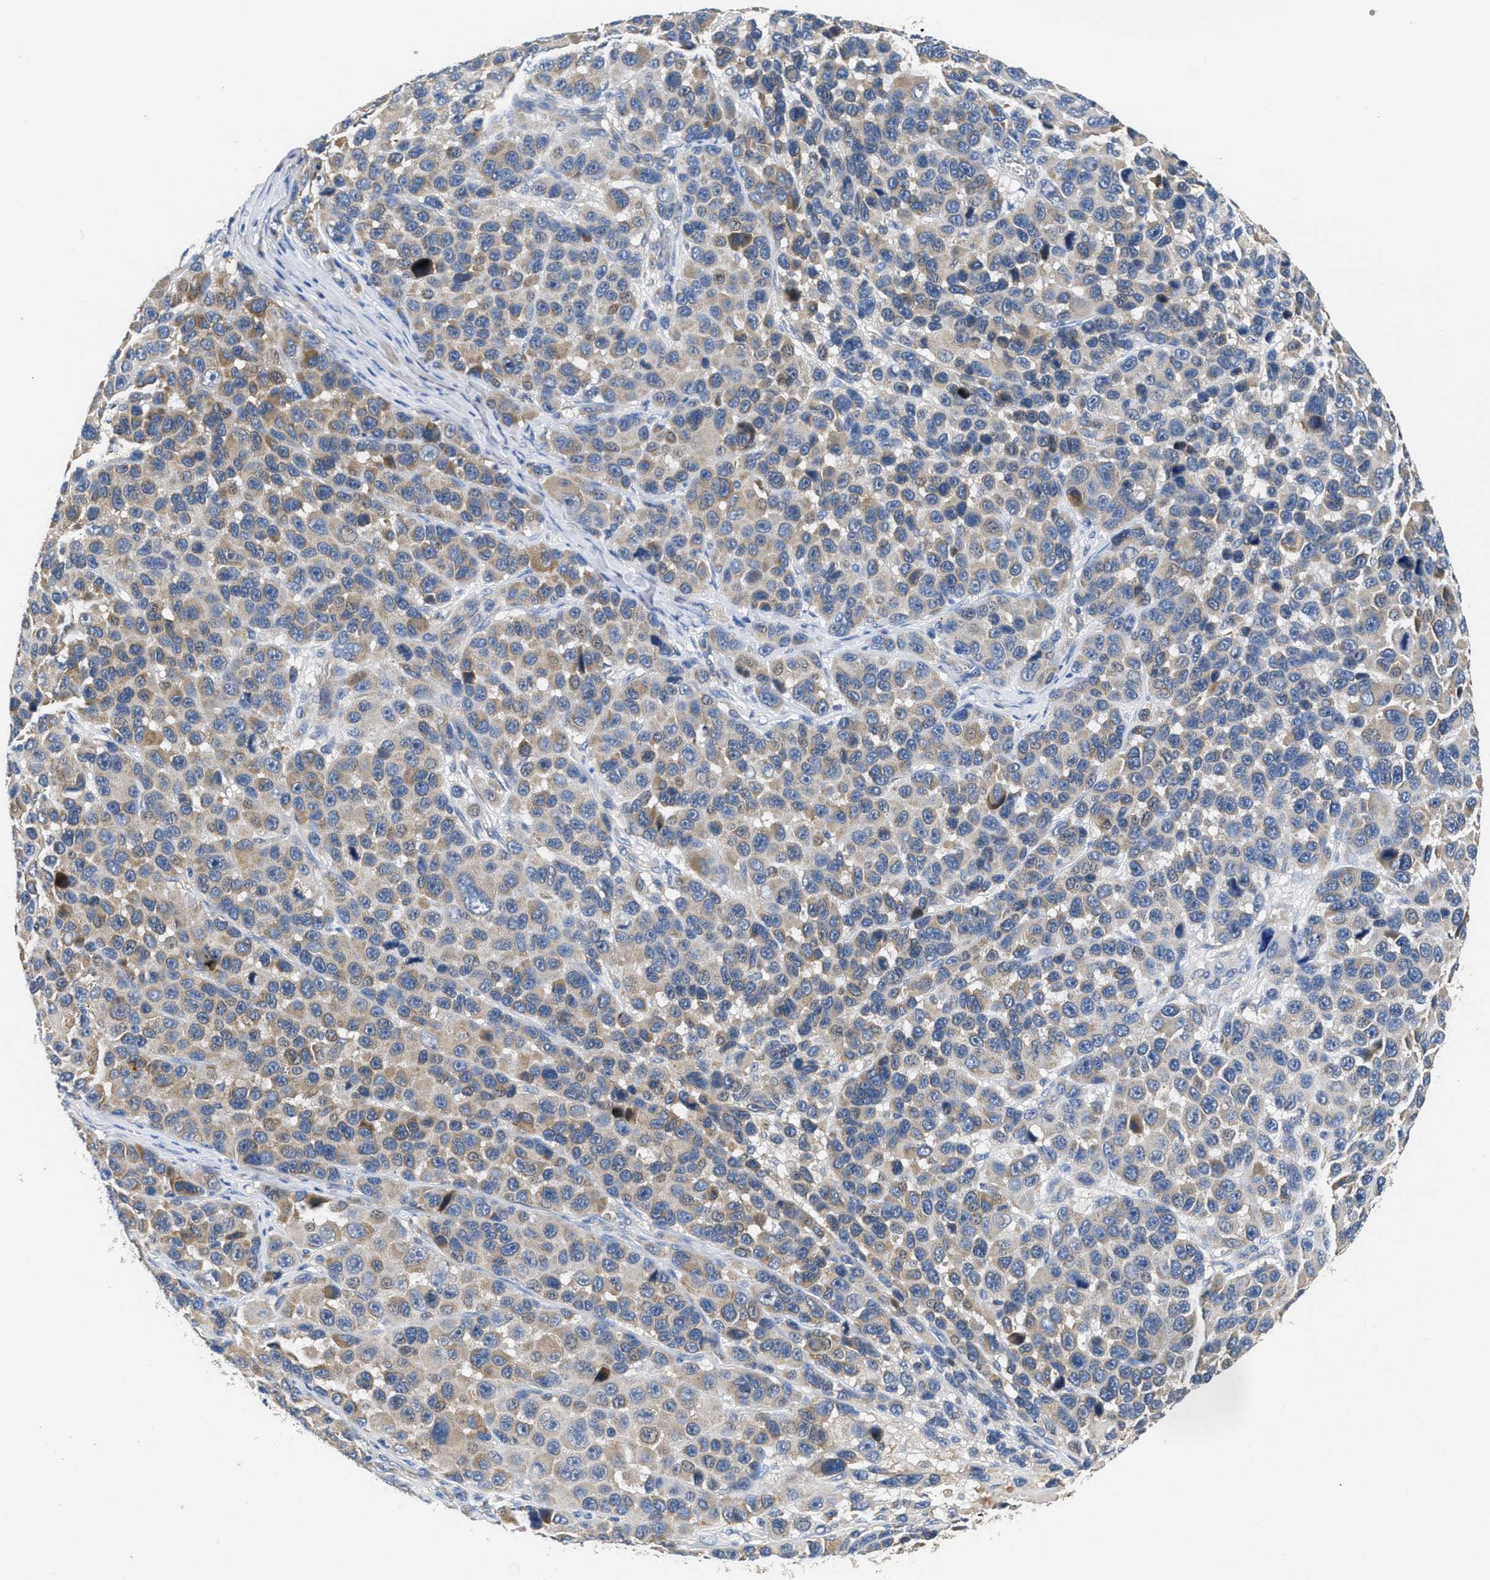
{"staining": {"intensity": "moderate", "quantity": "25%-75%", "location": "cytoplasmic/membranous"}, "tissue": "melanoma", "cell_type": "Tumor cells", "image_type": "cancer", "snomed": [{"axis": "morphology", "description": "Malignant melanoma, NOS"}, {"axis": "topography", "description": "Skin"}], "caption": "Malignant melanoma was stained to show a protein in brown. There is medium levels of moderate cytoplasmic/membranous expression in approximately 25%-75% of tumor cells.", "gene": "GALK1", "patient": {"sex": "male", "age": 53}}